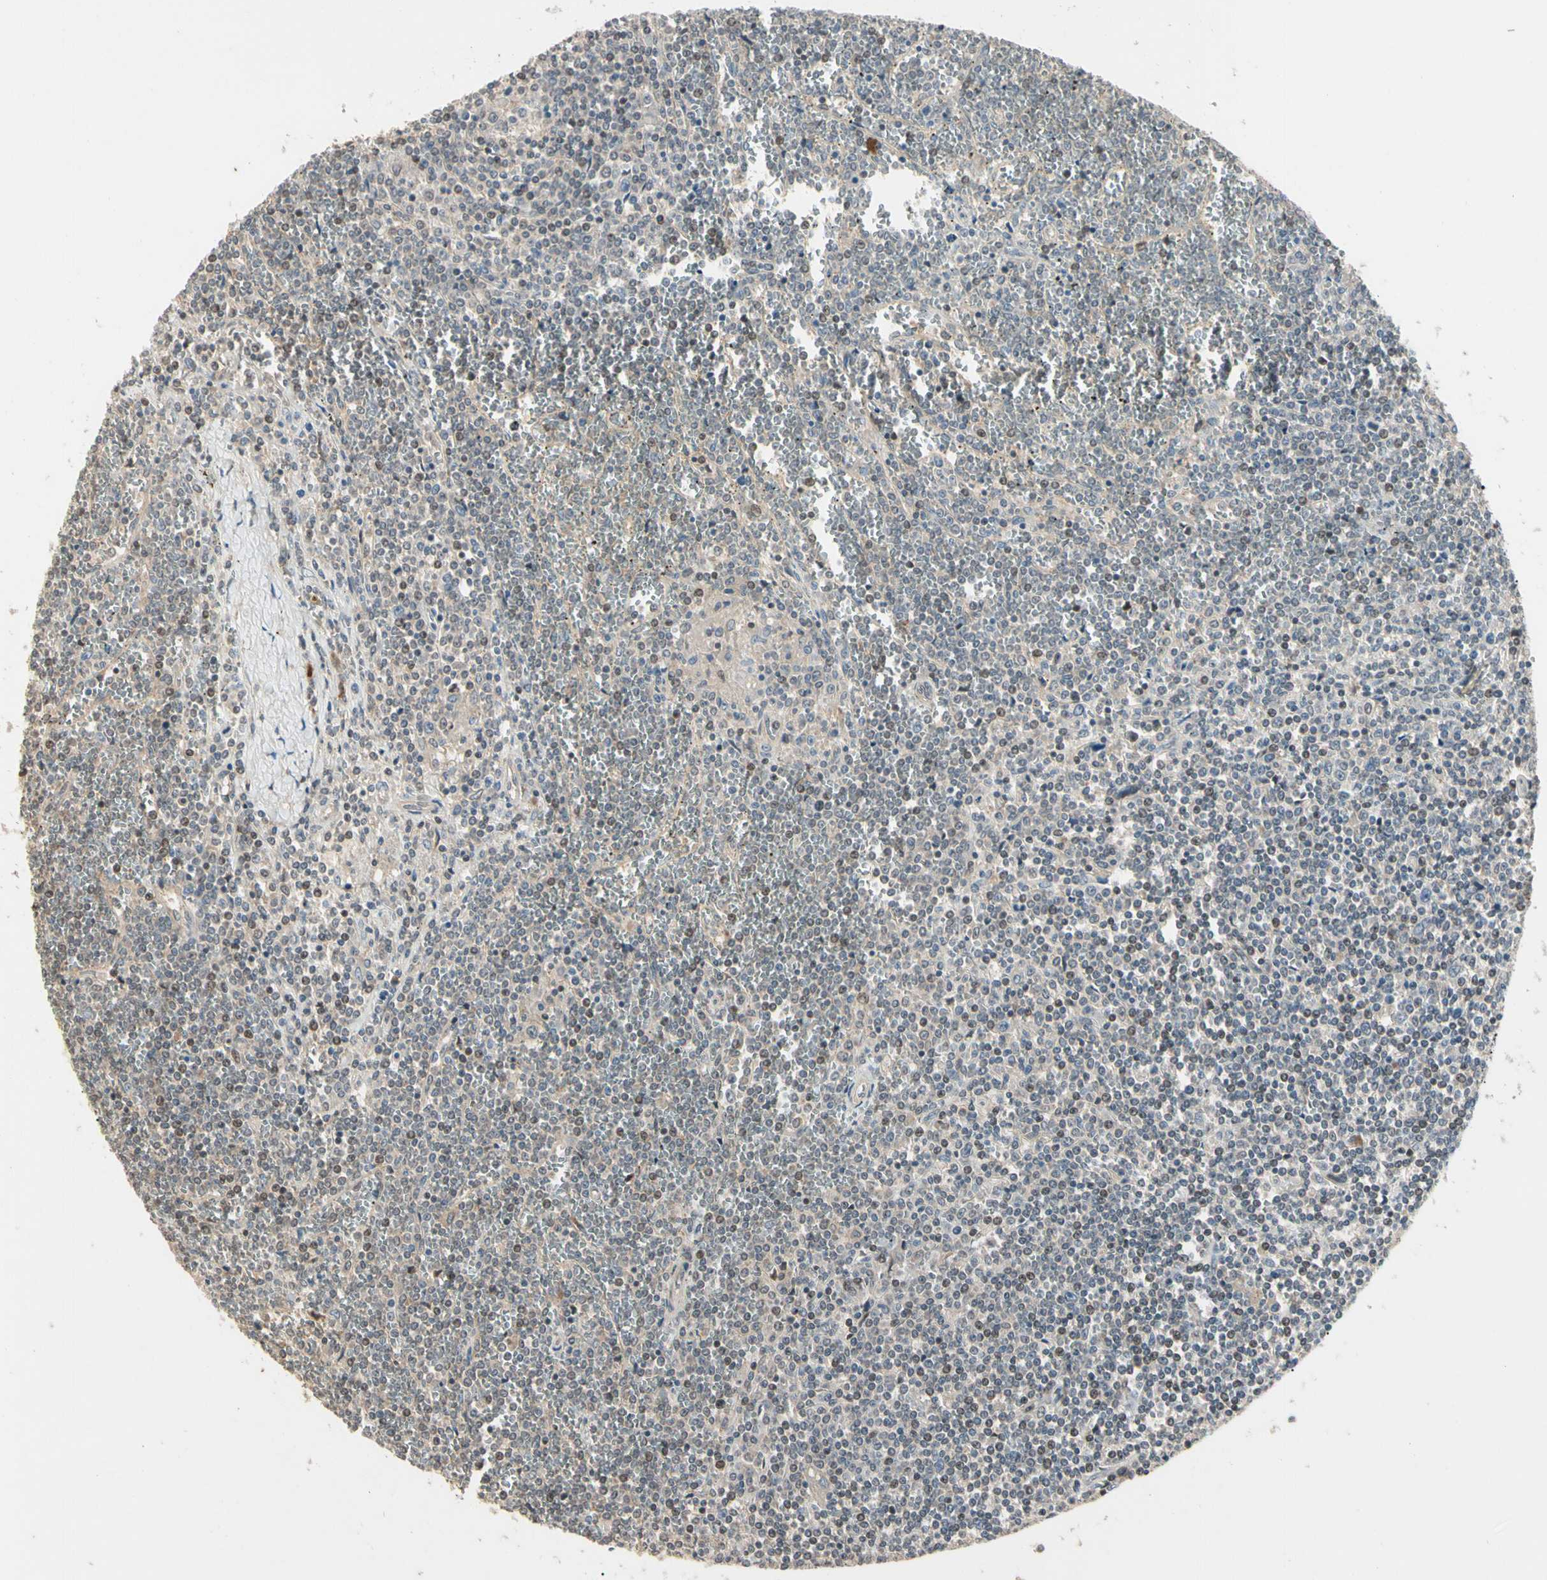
{"staining": {"intensity": "weak", "quantity": "25%-75%", "location": "cytoplasmic/membranous"}, "tissue": "lymphoma", "cell_type": "Tumor cells", "image_type": "cancer", "snomed": [{"axis": "morphology", "description": "Malignant lymphoma, non-Hodgkin's type, Low grade"}, {"axis": "topography", "description": "Spleen"}], "caption": "High-magnification brightfield microscopy of lymphoma stained with DAB (brown) and counterstained with hematoxylin (blue). tumor cells exhibit weak cytoplasmic/membranous staining is identified in approximately25%-75% of cells.", "gene": "ATG4C", "patient": {"sex": "female", "age": 19}}